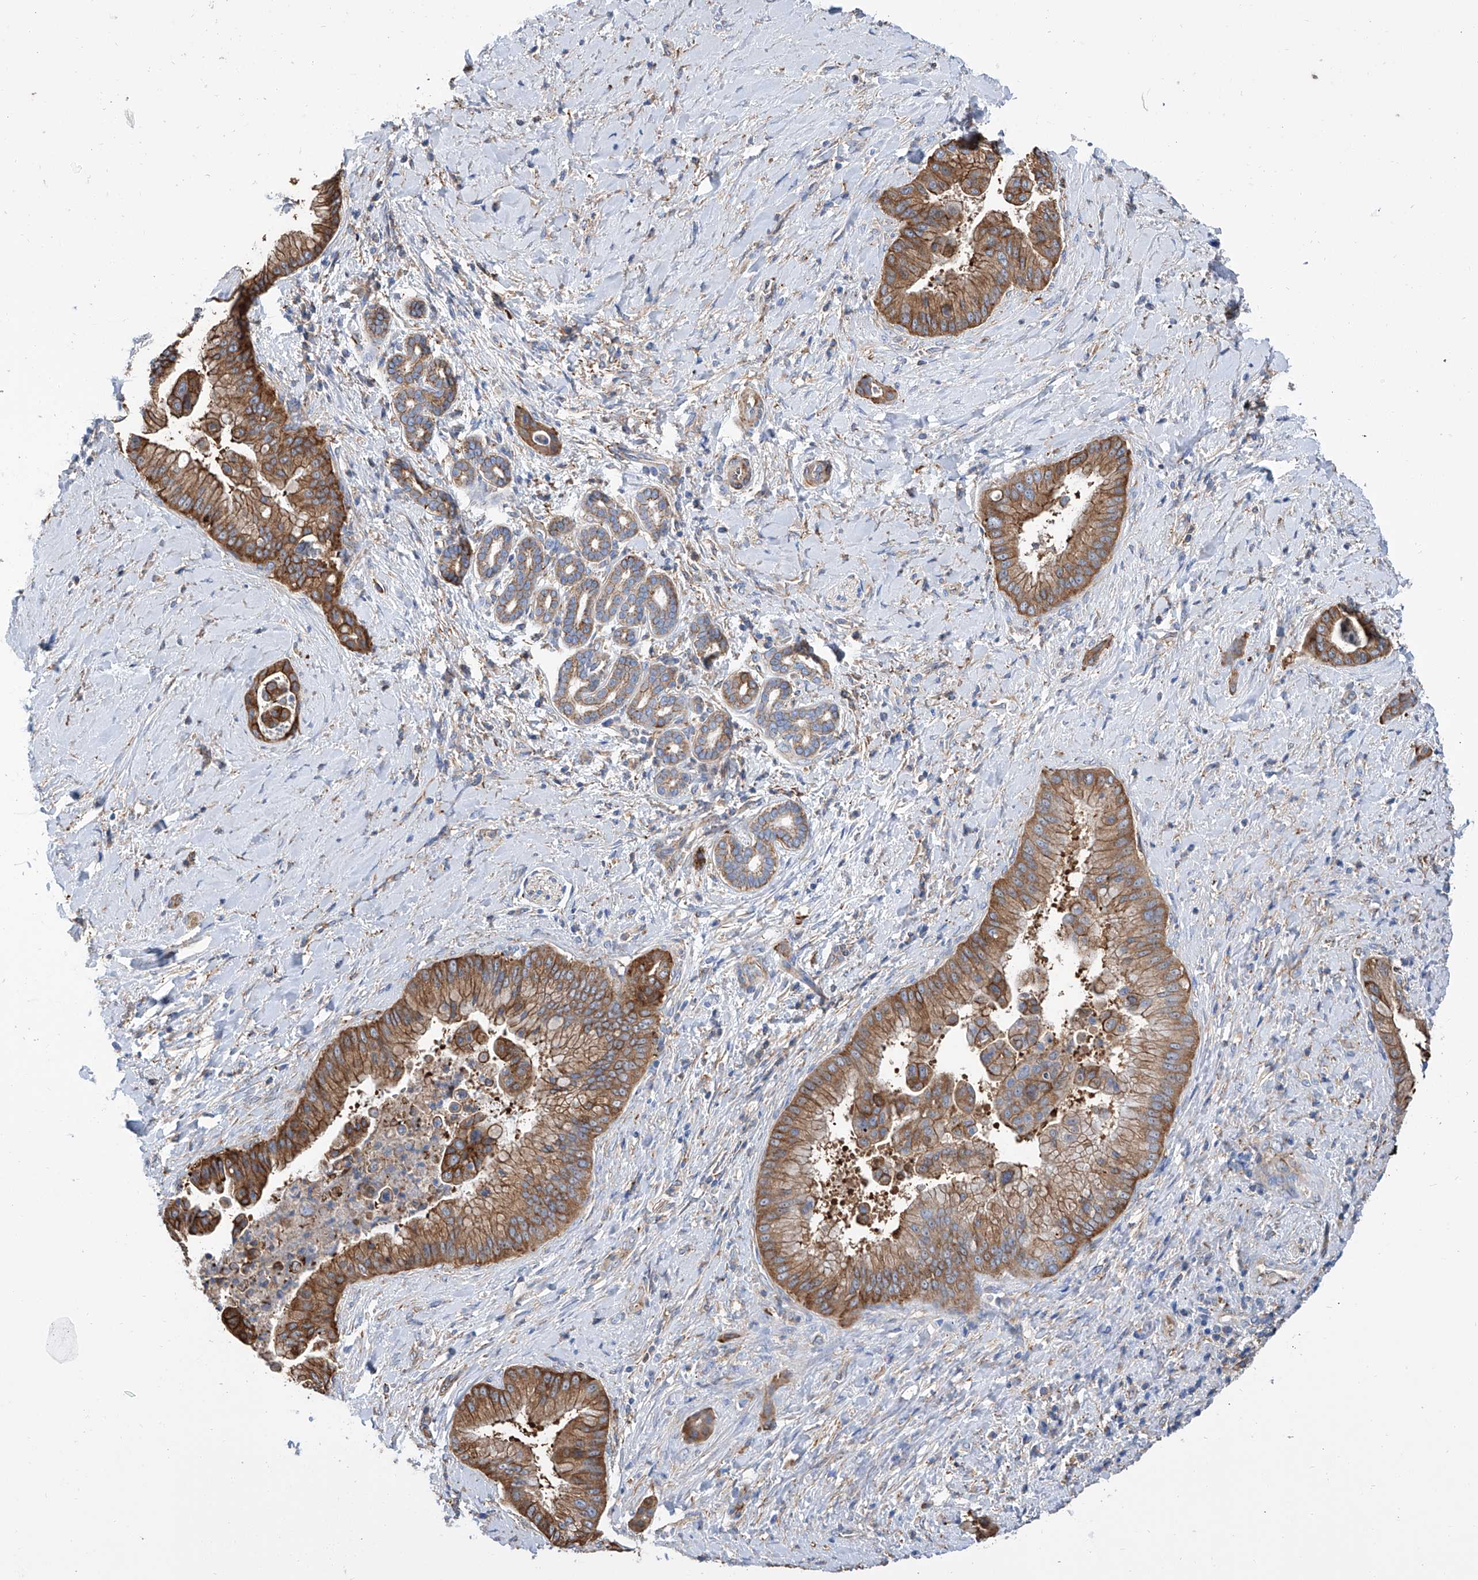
{"staining": {"intensity": "moderate", "quantity": ">75%", "location": "cytoplasmic/membranous"}, "tissue": "liver cancer", "cell_type": "Tumor cells", "image_type": "cancer", "snomed": [{"axis": "morphology", "description": "Cholangiocarcinoma"}, {"axis": "topography", "description": "Liver"}], "caption": "A brown stain highlights moderate cytoplasmic/membranous expression of a protein in human cholangiocarcinoma (liver) tumor cells.", "gene": "GPT", "patient": {"sex": "female", "age": 54}}